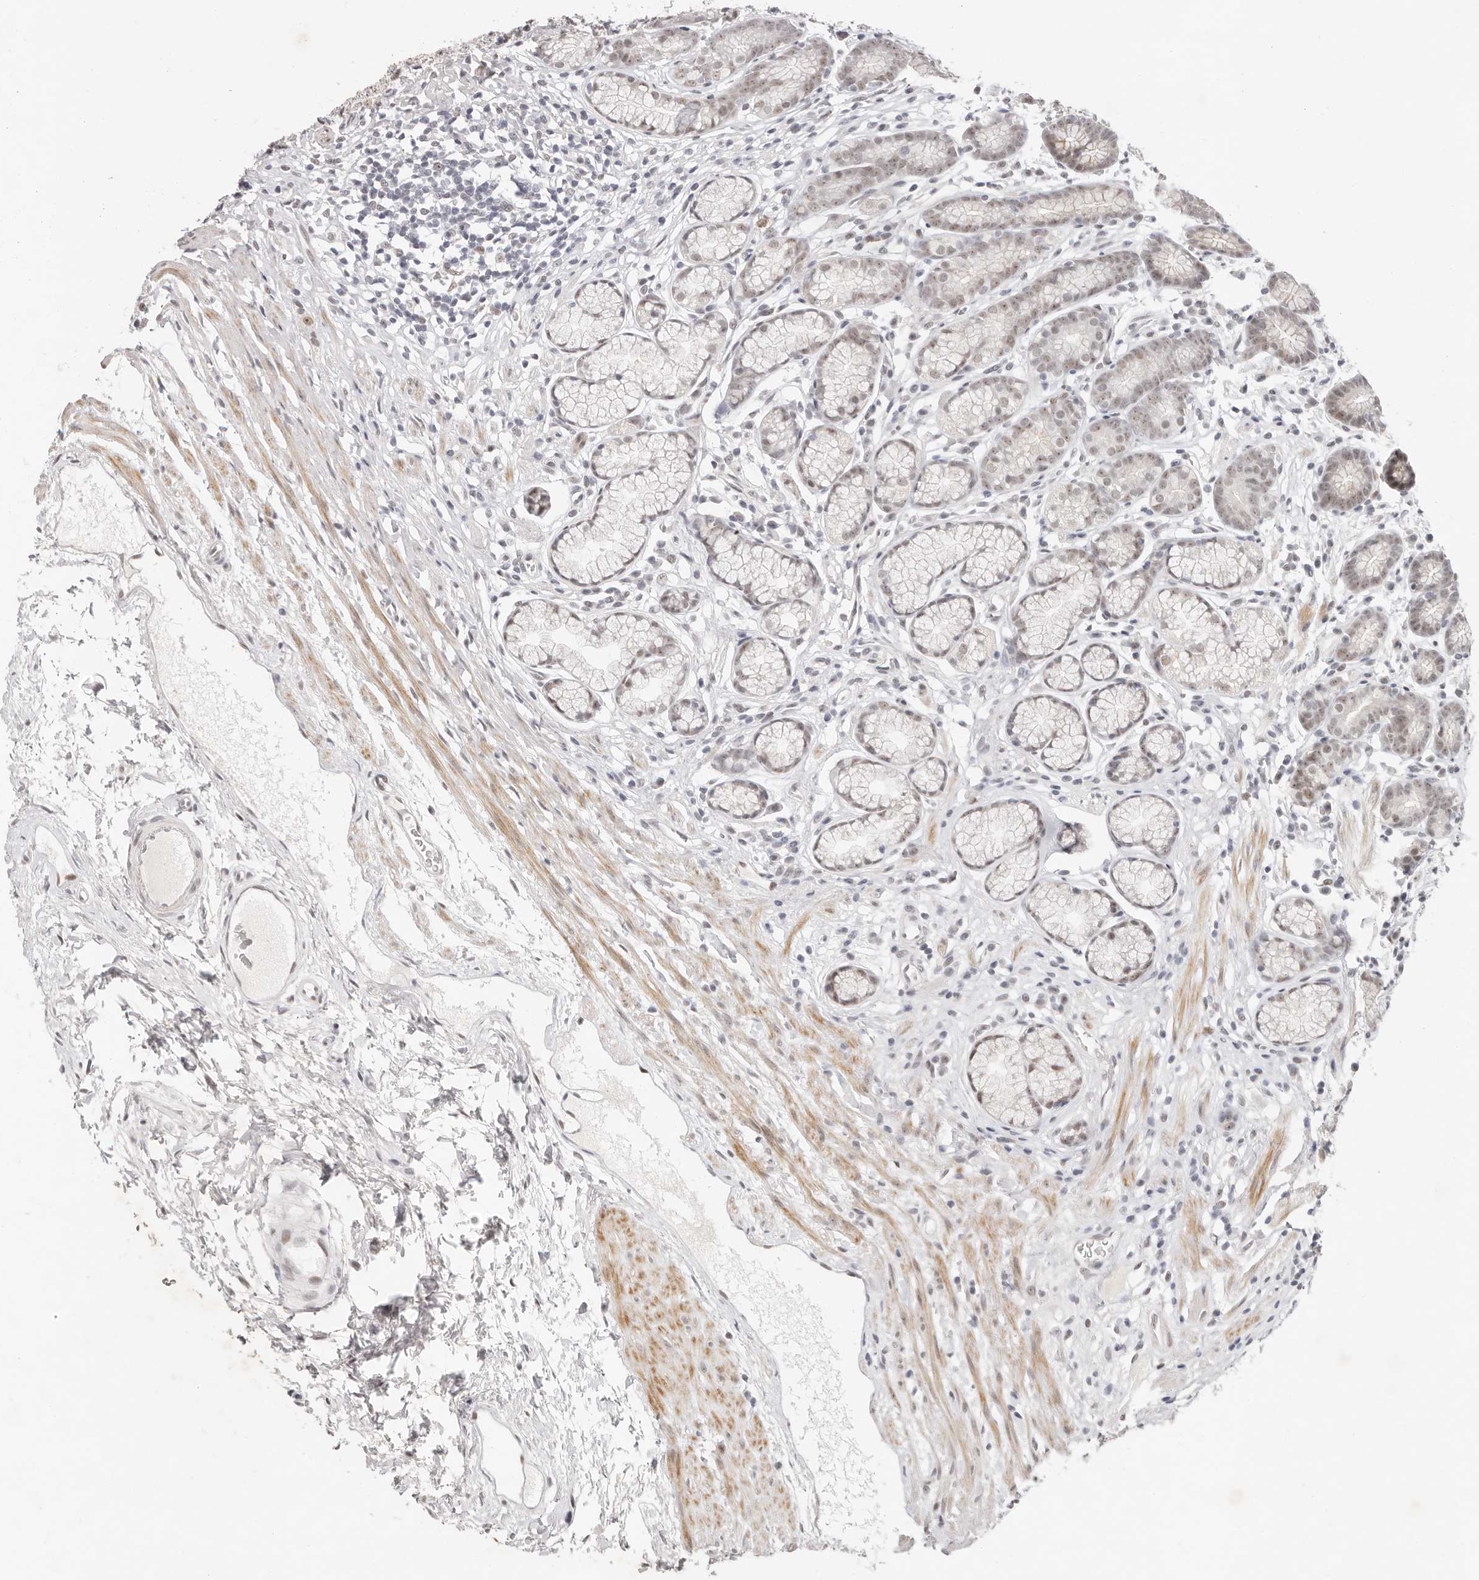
{"staining": {"intensity": "moderate", "quantity": "25%-75%", "location": "nuclear"}, "tissue": "stomach", "cell_type": "Glandular cells", "image_type": "normal", "snomed": [{"axis": "morphology", "description": "Normal tissue, NOS"}, {"axis": "topography", "description": "Stomach"}], "caption": "DAB immunohistochemical staining of normal stomach shows moderate nuclear protein expression in approximately 25%-75% of glandular cells.", "gene": "LARP7", "patient": {"sex": "male", "age": 42}}